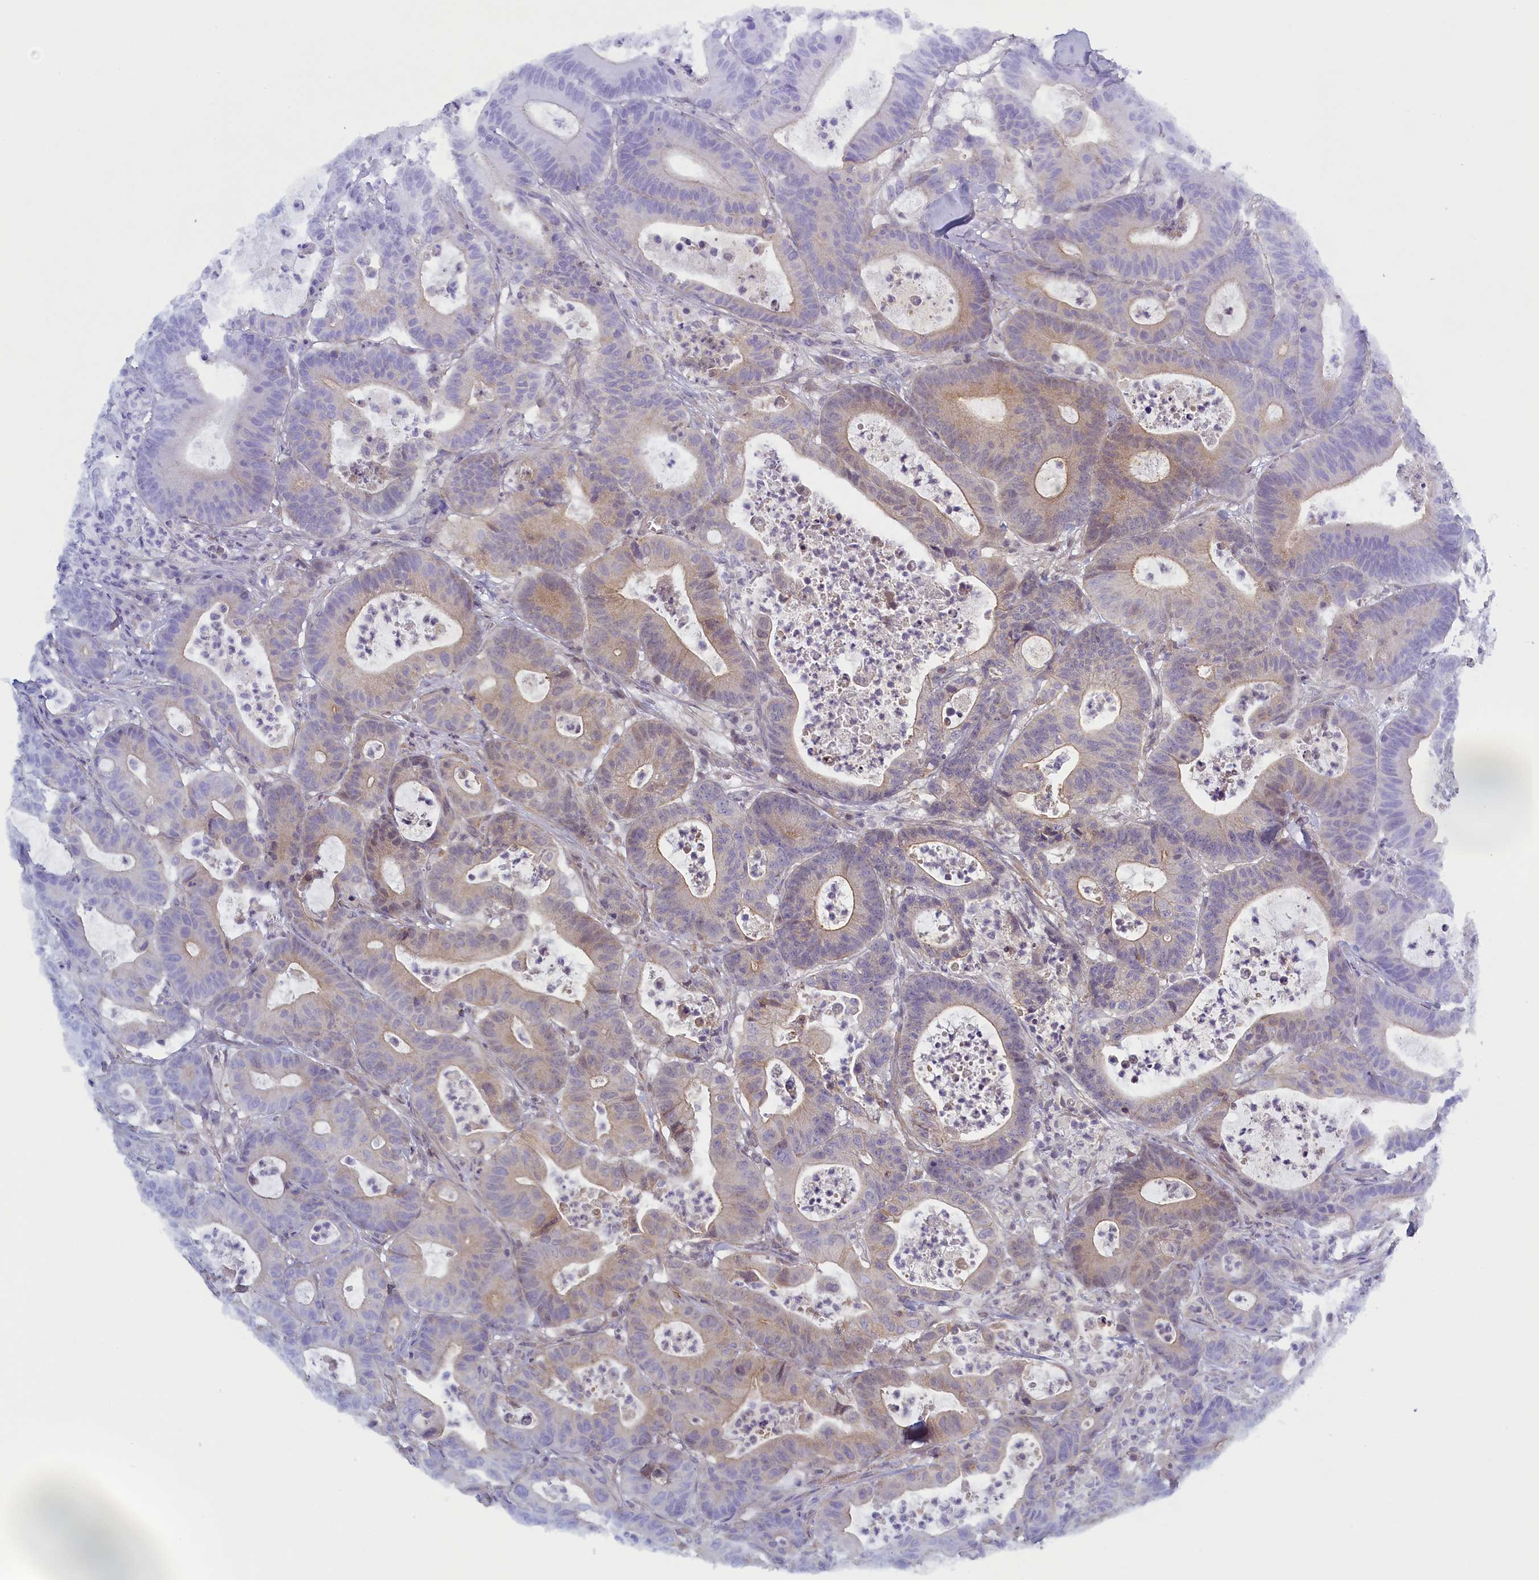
{"staining": {"intensity": "weak", "quantity": "25%-75%", "location": "cytoplasmic/membranous"}, "tissue": "colorectal cancer", "cell_type": "Tumor cells", "image_type": "cancer", "snomed": [{"axis": "morphology", "description": "Adenocarcinoma, NOS"}, {"axis": "topography", "description": "Colon"}], "caption": "Immunohistochemistry (DAB) staining of colorectal cancer (adenocarcinoma) displays weak cytoplasmic/membranous protein expression in approximately 25%-75% of tumor cells.", "gene": "DIXDC1", "patient": {"sex": "female", "age": 84}}